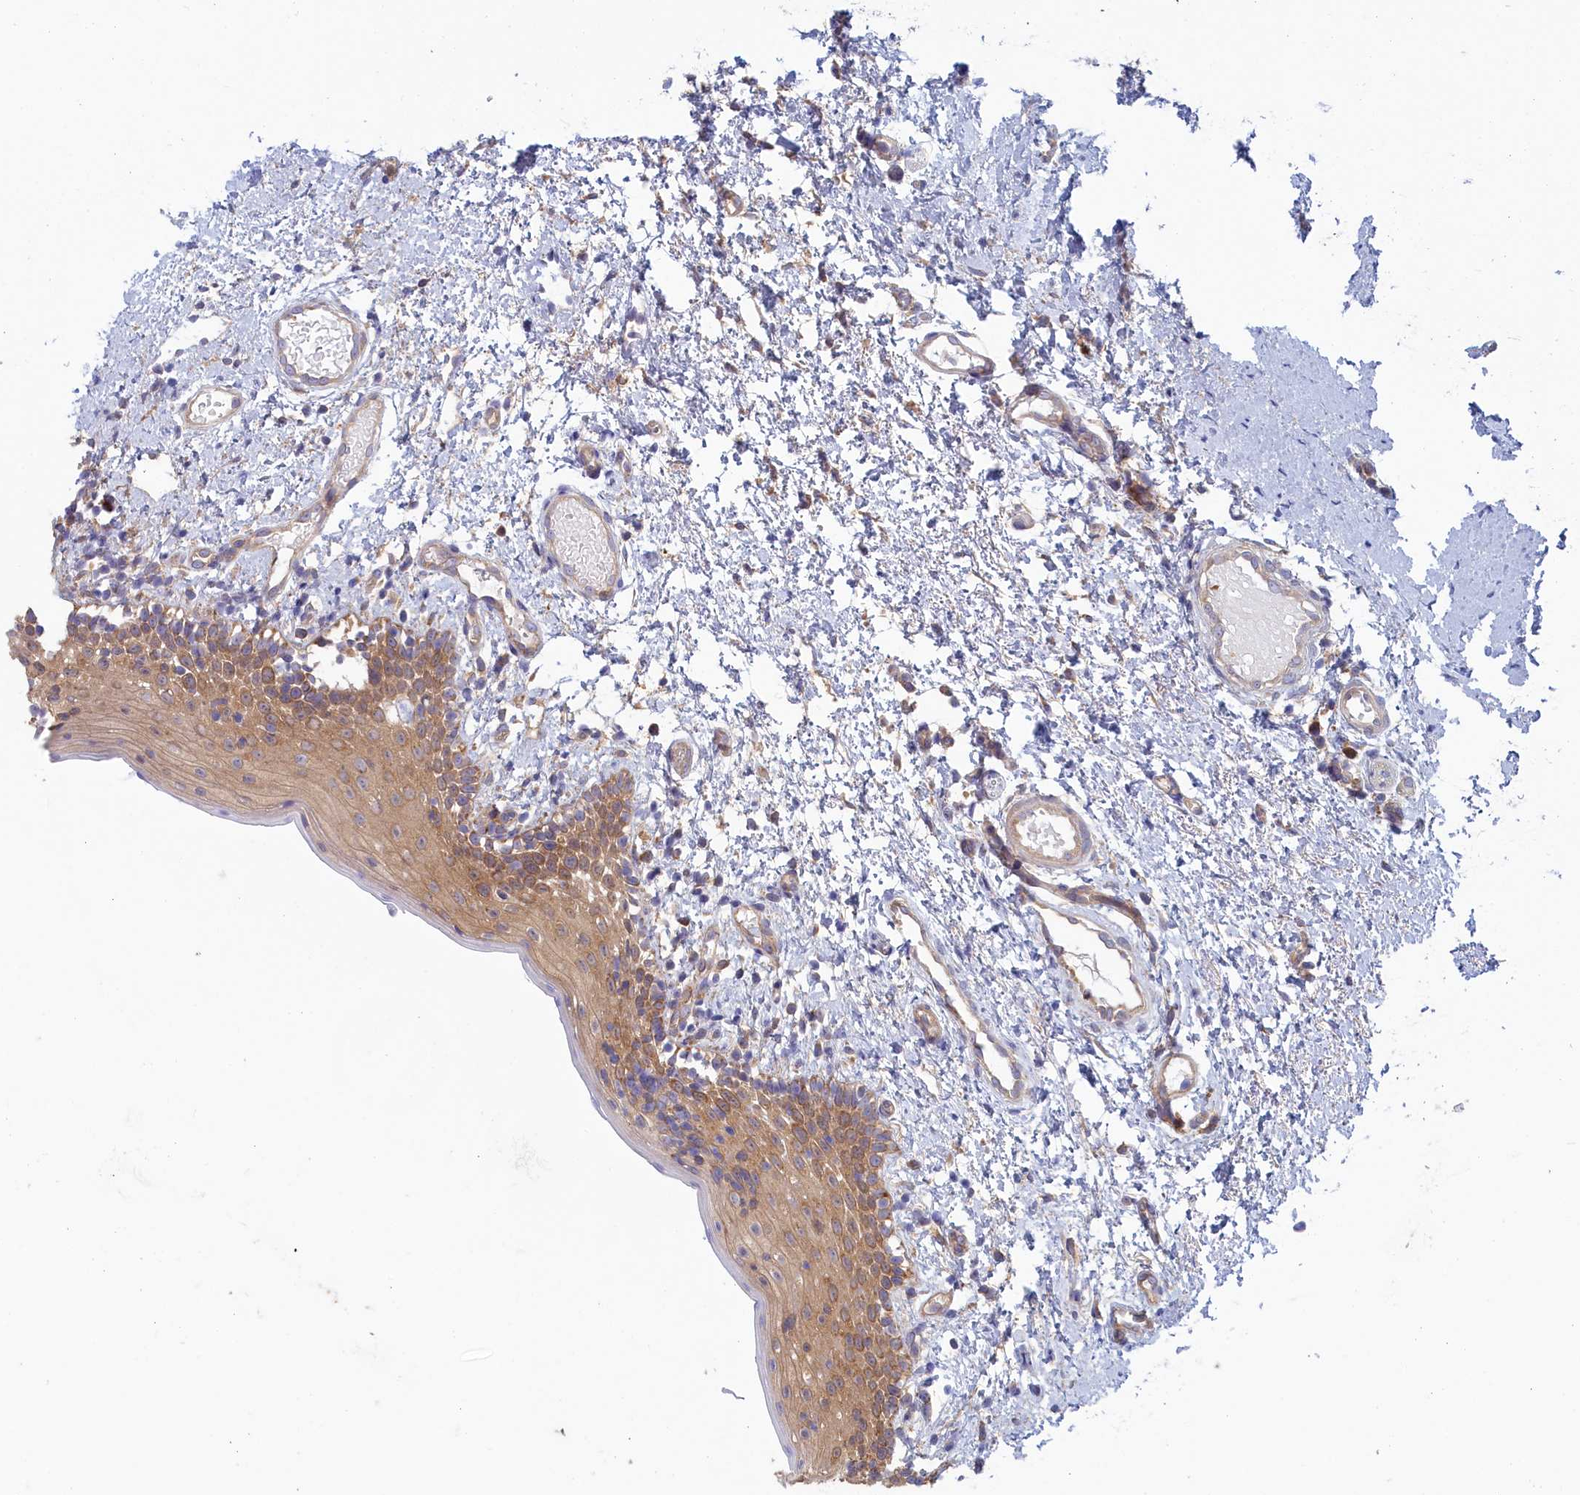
{"staining": {"intensity": "moderate", "quantity": ">75%", "location": "cytoplasmic/membranous"}, "tissue": "oral mucosa", "cell_type": "Squamous epithelial cells", "image_type": "normal", "snomed": [{"axis": "morphology", "description": "Normal tissue, NOS"}, {"axis": "topography", "description": "Oral tissue"}], "caption": "Oral mucosa stained for a protein displays moderate cytoplasmic/membranous positivity in squamous epithelial cells. The staining was performed using DAB to visualize the protein expression in brown, while the nuclei were stained in blue with hematoxylin (Magnification: 20x).", "gene": "SYNDIG1L", "patient": {"sex": "female", "age": 13}}